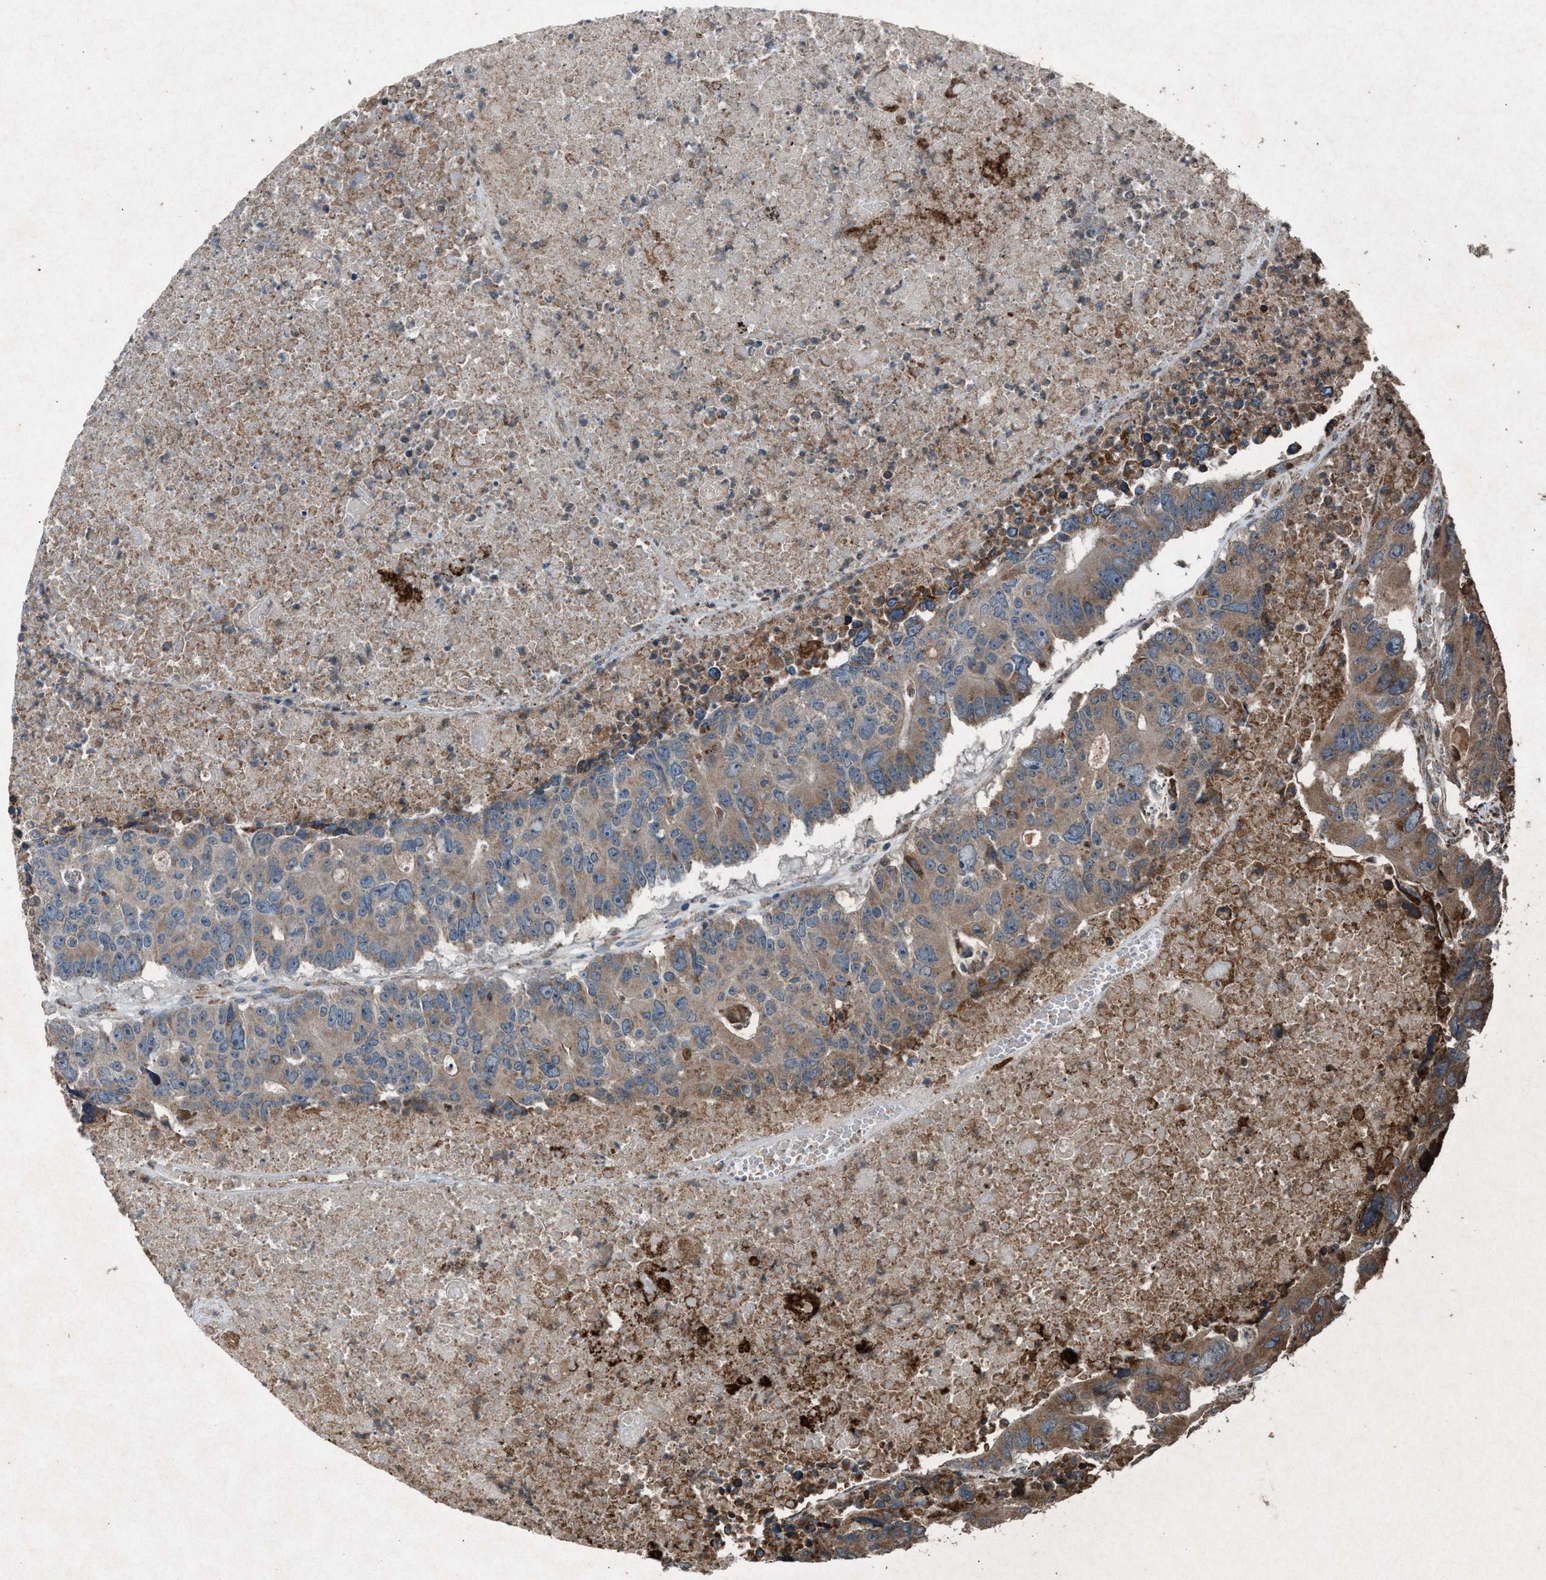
{"staining": {"intensity": "moderate", "quantity": "25%-75%", "location": "cytoplasmic/membranous"}, "tissue": "colorectal cancer", "cell_type": "Tumor cells", "image_type": "cancer", "snomed": [{"axis": "morphology", "description": "Adenocarcinoma, NOS"}, {"axis": "topography", "description": "Colon"}], "caption": "This is an image of immunohistochemistry staining of colorectal cancer, which shows moderate expression in the cytoplasmic/membranous of tumor cells.", "gene": "CALR", "patient": {"sex": "male", "age": 87}}